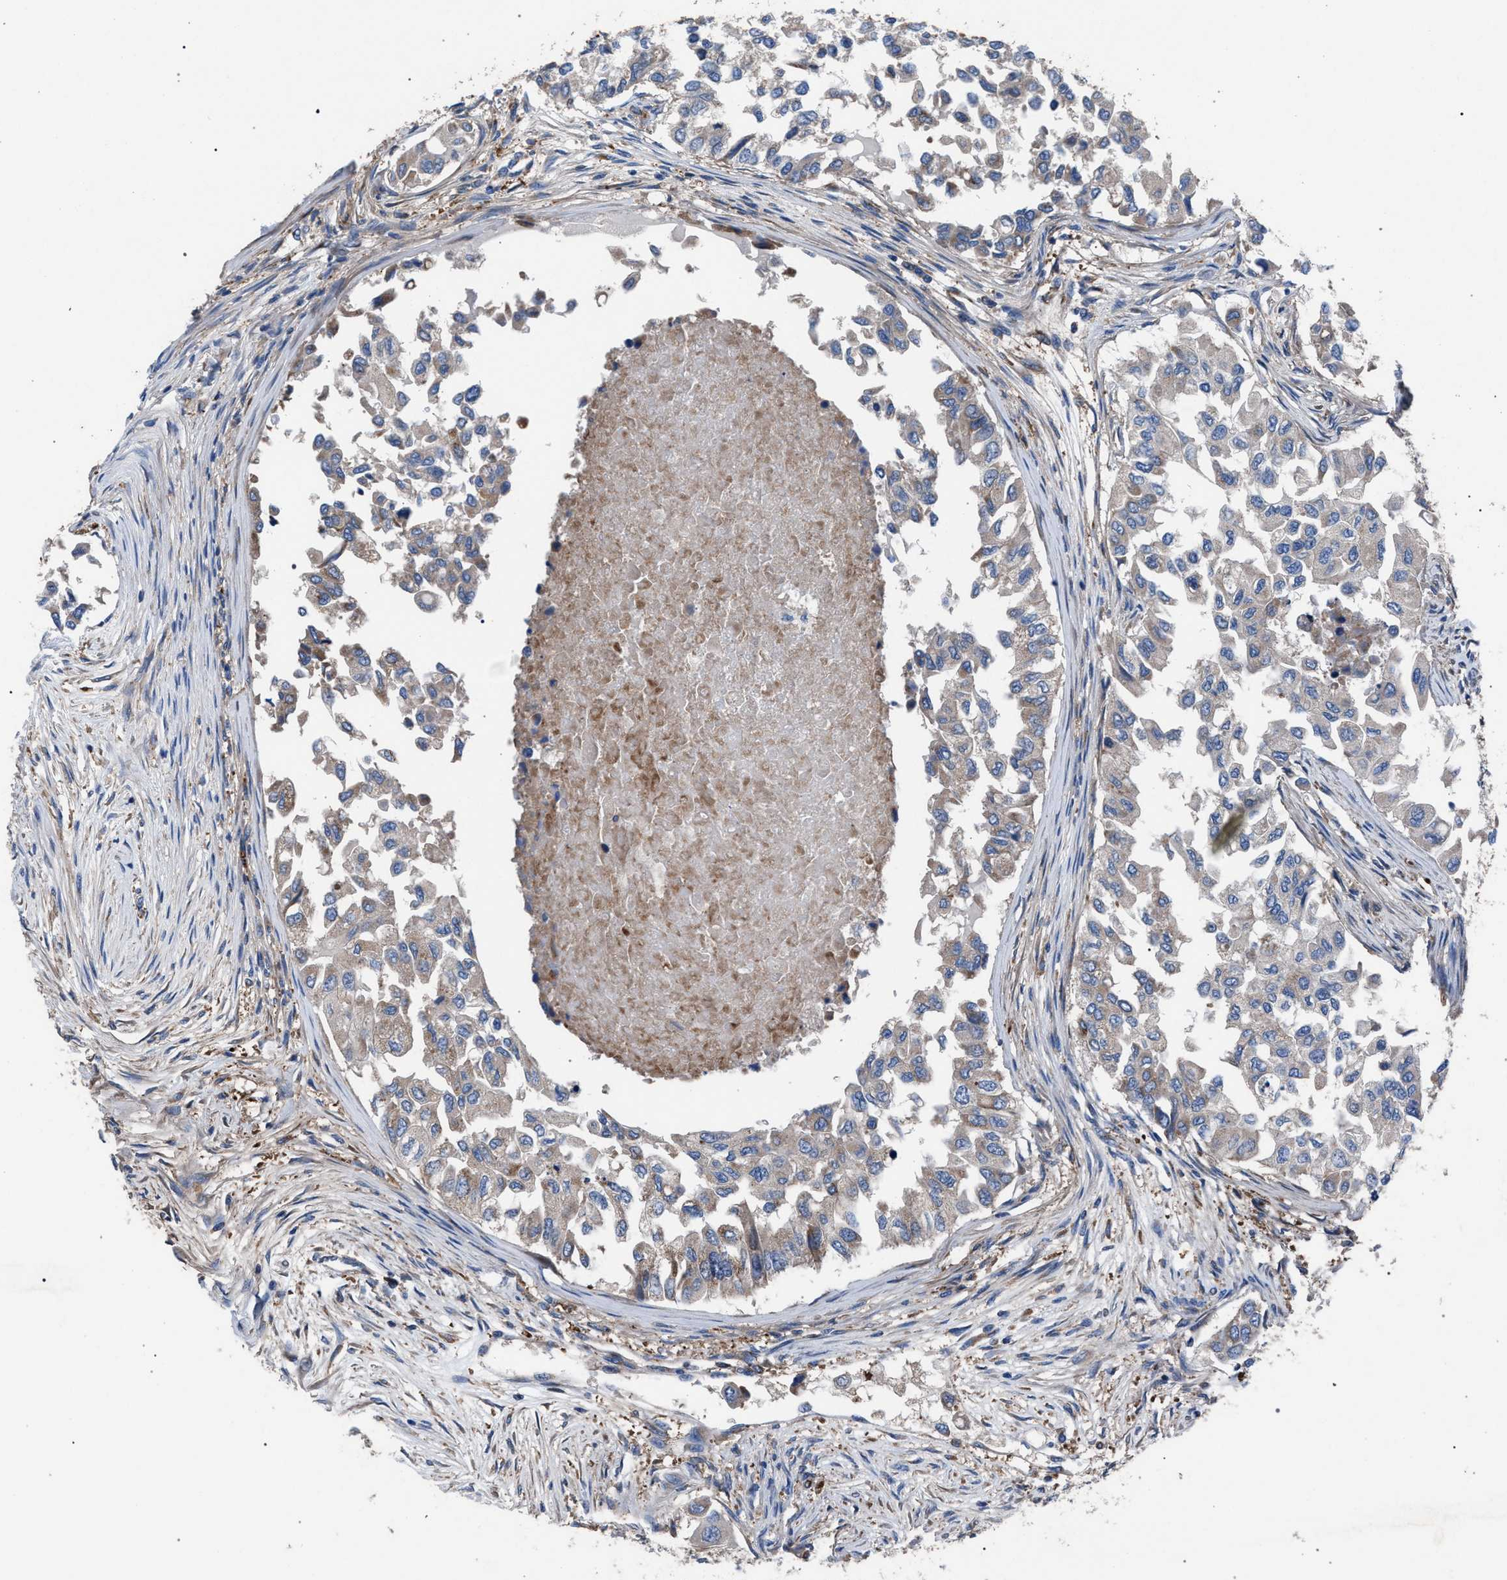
{"staining": {"intensity": "weak", "quantity": ">75%", "location": "cytoplasmic/membranous"}, "tissue": "breast cancer", "cell_type": "Tumor cells", "image_type": "cancer", "snomed": [{"axis": "morphology", "description": "Normal tissue, NOS"}, {"axis": "morphology", "description": "Duct carcinoma"}, {"axis": "topography", "description": "Breast"}], "caption": "Immunohistochemical staining of invasive ductal carcinoma (breast) displays low levels of weak cytoplasmic/membranous protein expression in about >75% of tumor cells.", "gene": "ATP6V0A1", "patient": {"sex": "female", "age": 49}}